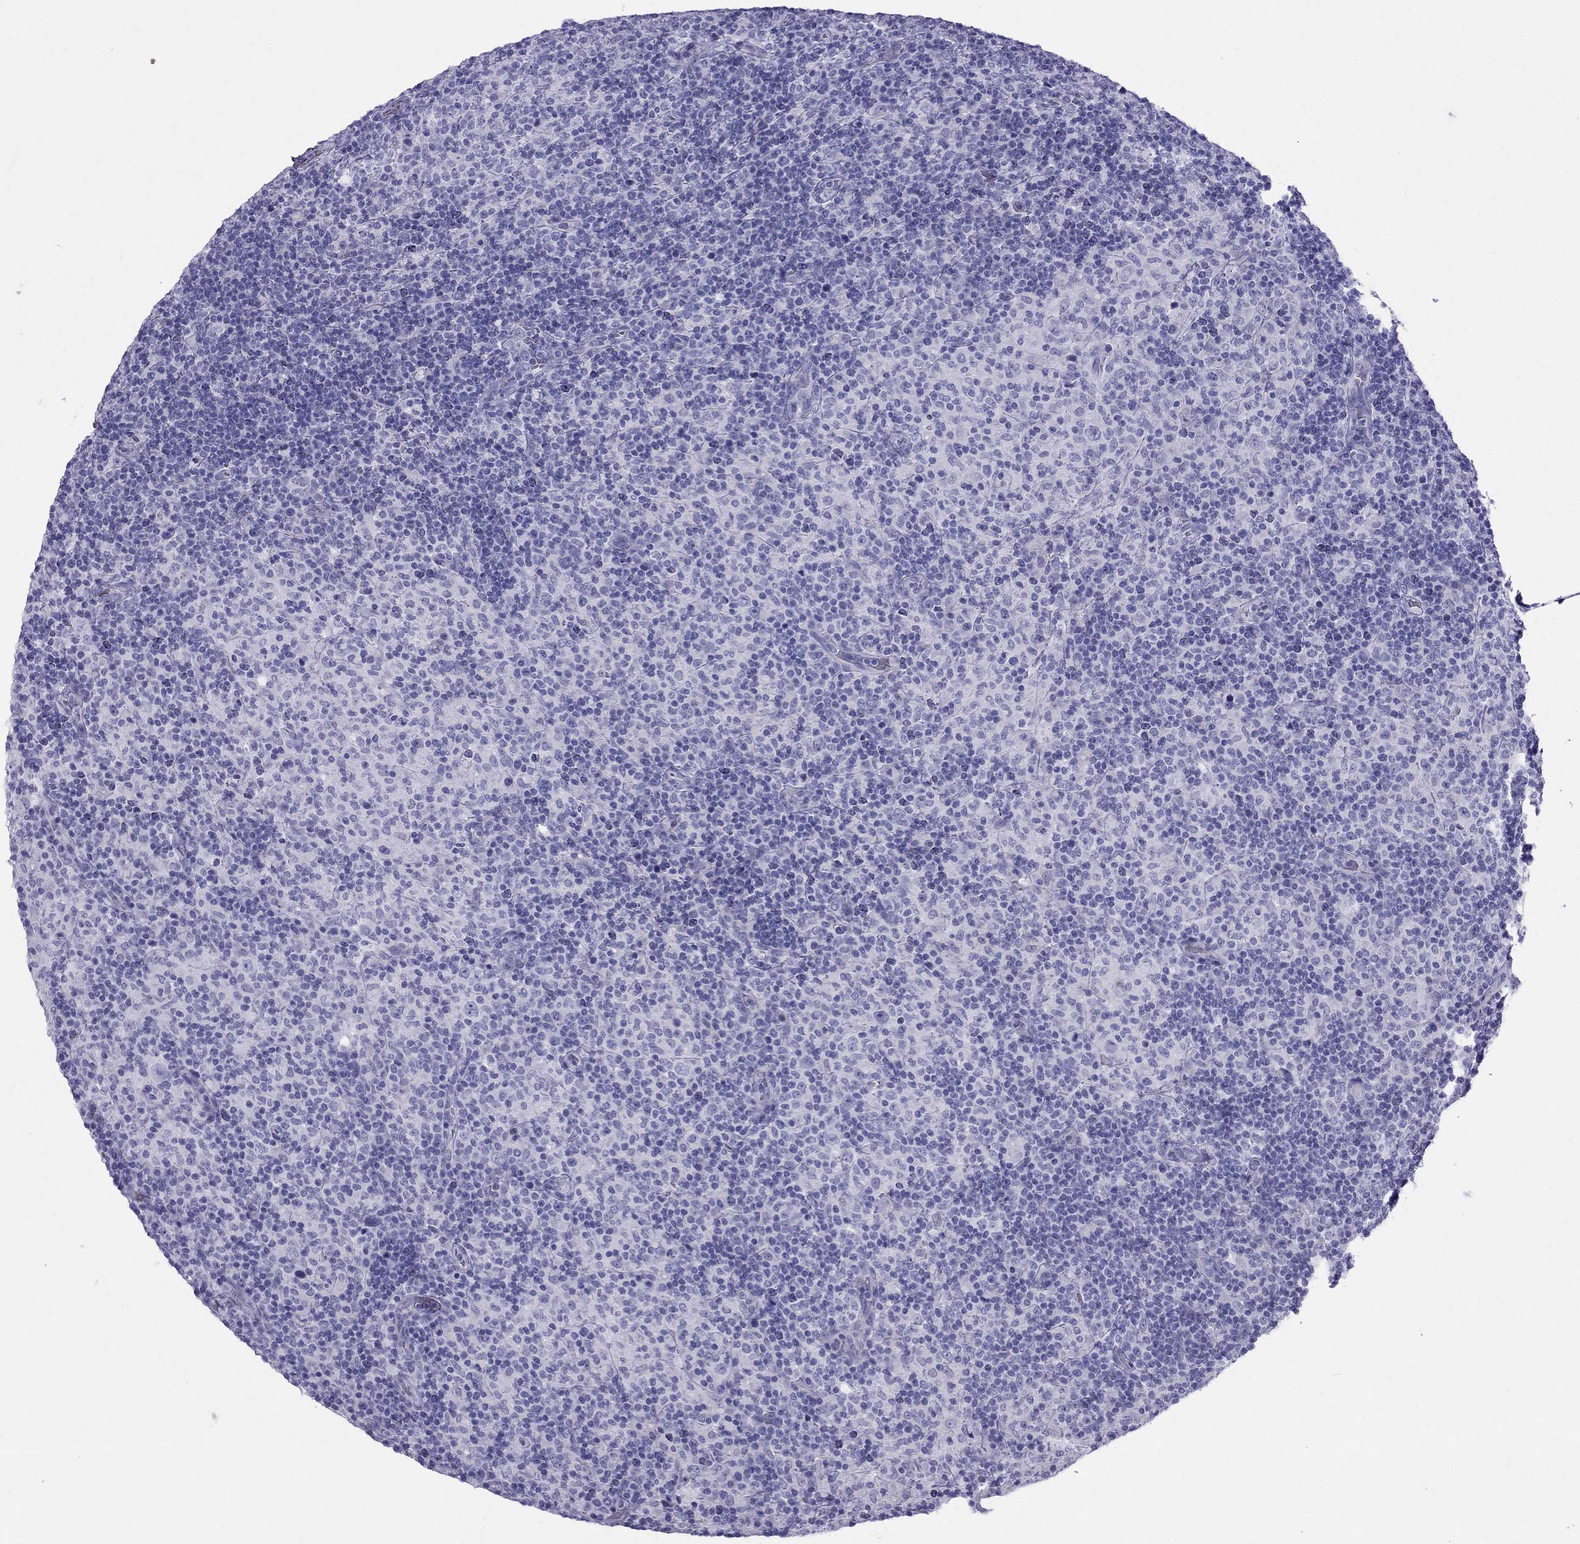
{"staining": {"intensity": "negative", "quantity": "none", "location": "none"}, "tissue": "lymphoma", "cell_type": "Tumor cells", "image_type": "cancer", "snomed": [{"axis": "morphology", "description": "Hodgkin's disease, NOS"}, {"axis": "topography", "description": "Lymph node"}], "caption": "Histopathology image shows no significant protein positivity in tumor cells of Hodgkin's disease.", "gene": "DNAAF6", "patient": {"sex": "male", "age": 70}}